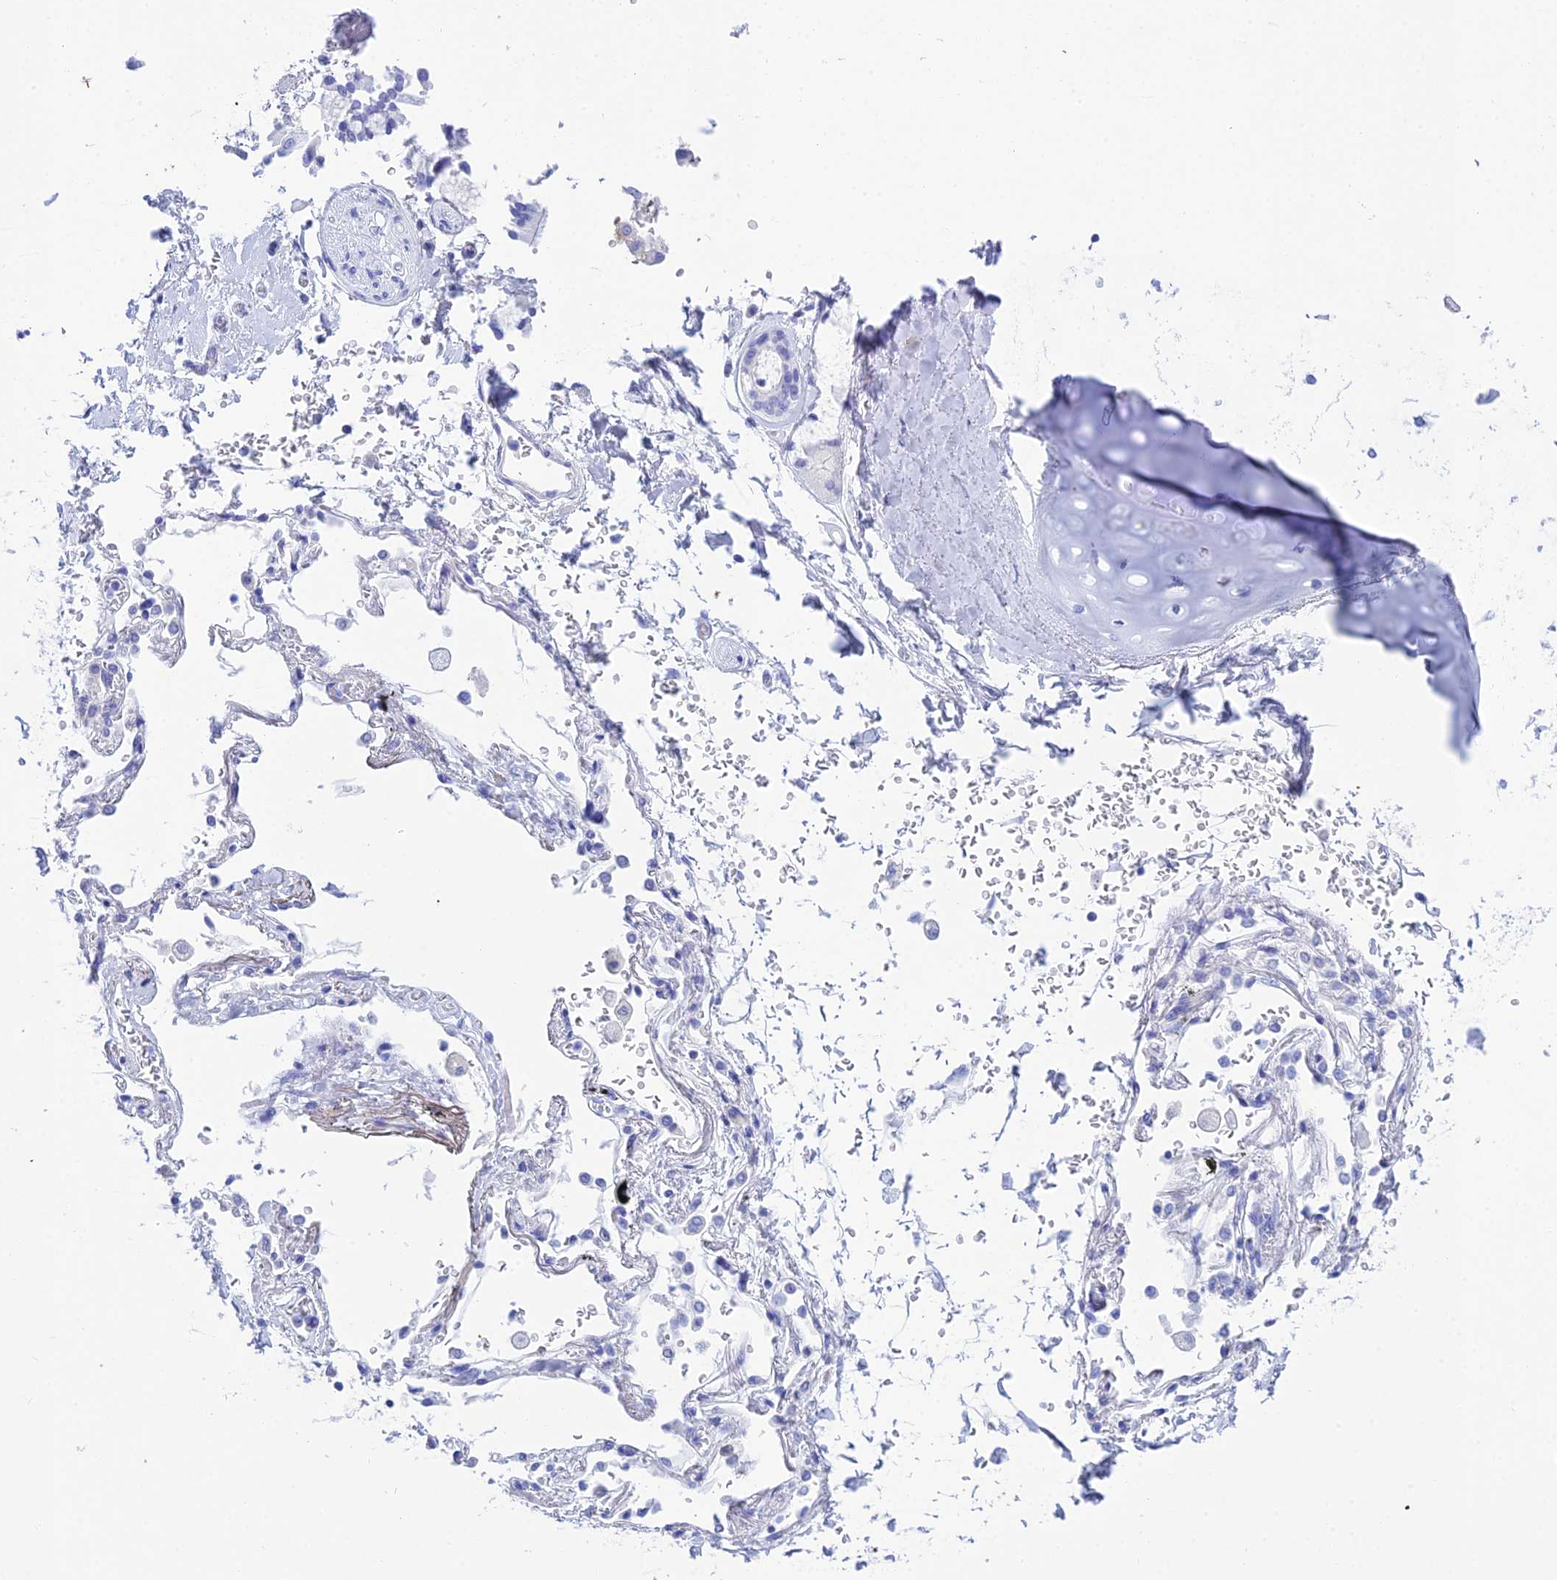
{"staining": {"intensity": "negative", "quantity": "none", "location": "none"}, "tissue": "adipose tissue", "cell_type": "Adipocytes", "image_type": "normal", "snomed": [{"axis": "morphology", "description": "Normal tissue, NOS"}, {"axis": "topography", "description": "Cartilage tissue"}], "caption": "Immunohistochemistry histopathology image of unremarkable adipose tissue: adipose tissue stained with DAB (3,3'-diaminobenzidine) displays no significant protein staining in adipocytes. (DAB (3,3'-diaminobenzidine) immunohistochemistry (IHC) with hematoxylin counter stain).", "gene": "REG1A", "patient": {"sex": "male", "age": 73}}